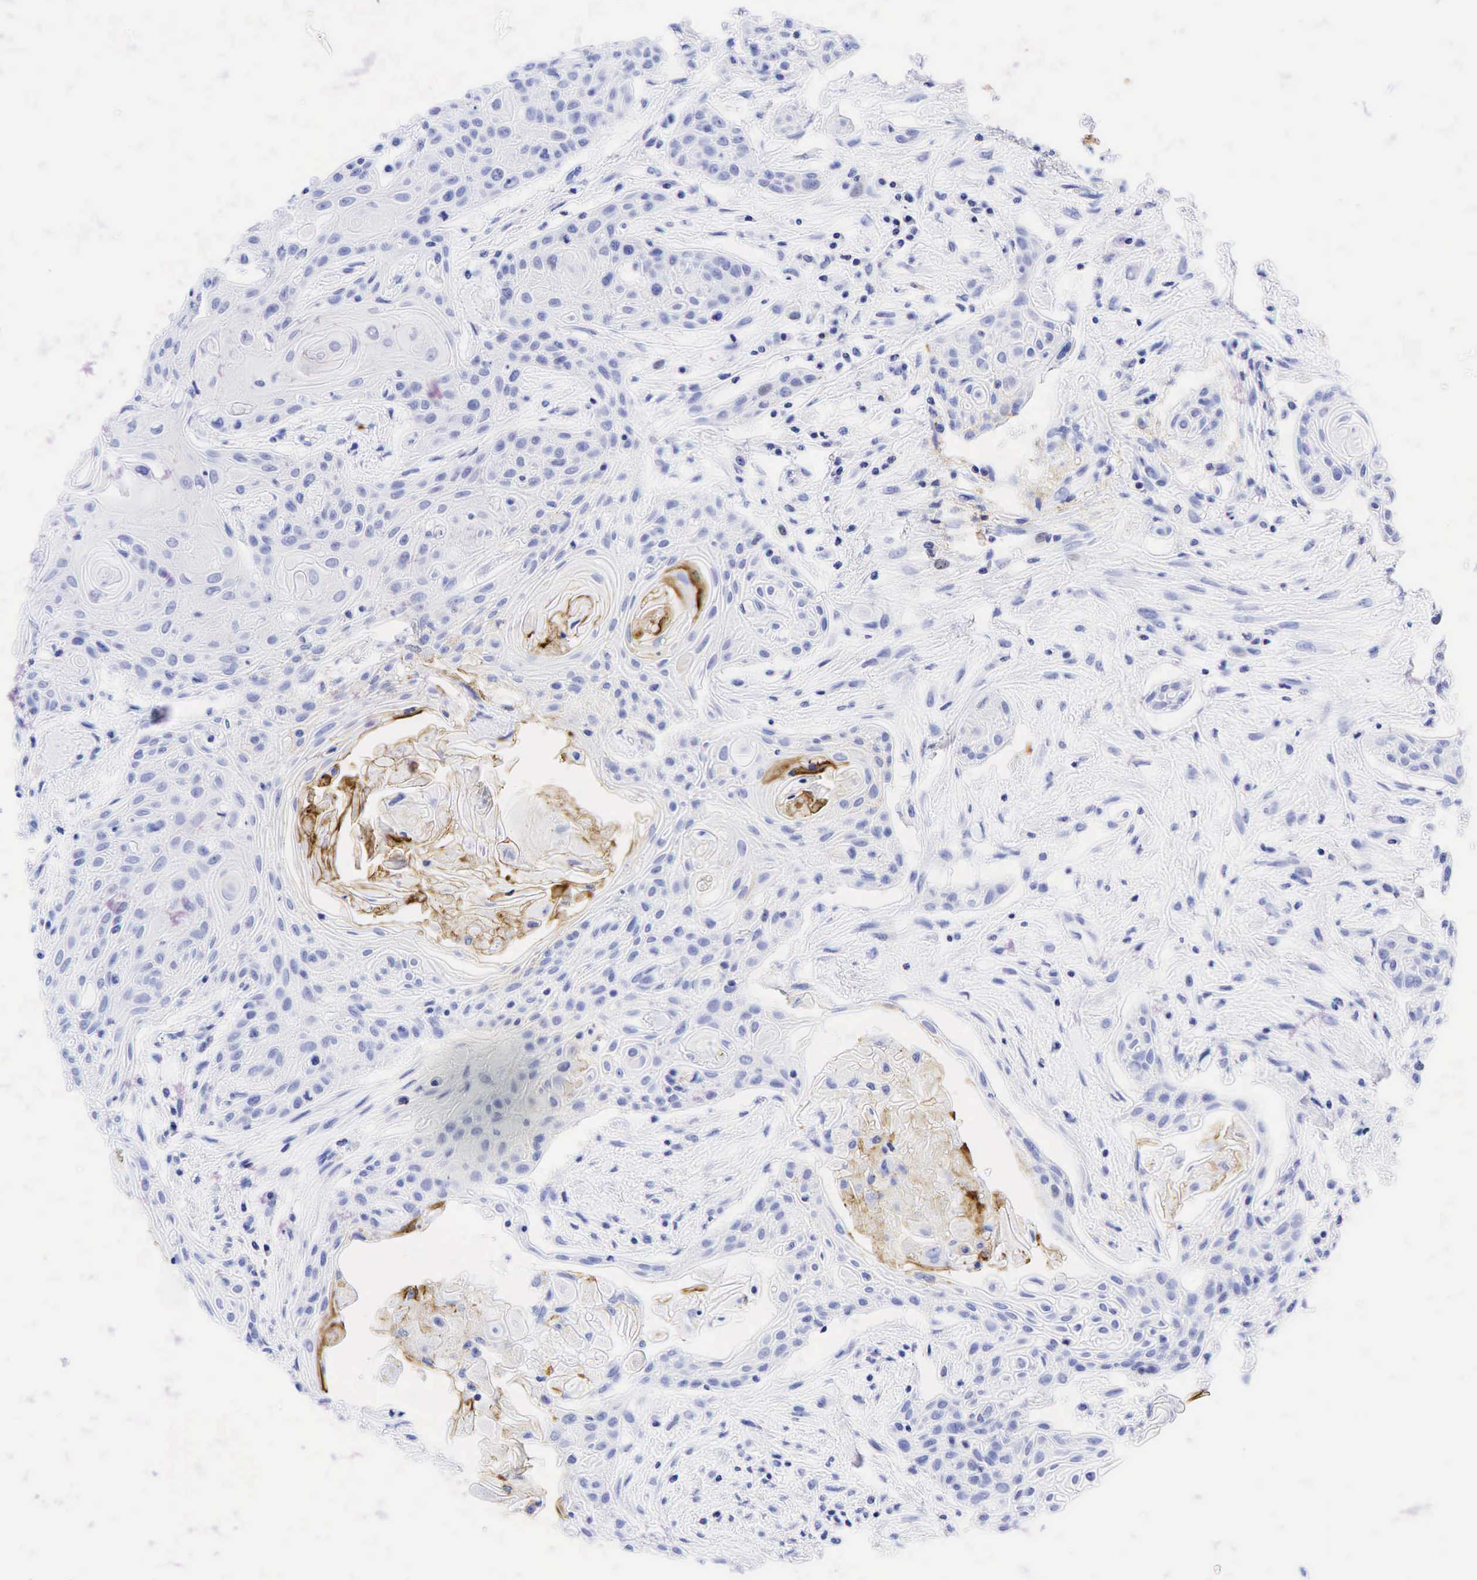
{"staining": {"intensity": "moderate", "quantity": "<25%", "location": "cytoplasmic/membranous"}, "tissue": "head and neck cancer", "cell_type": "Tumor cells", "image_type": "cancer", "snomed": [{"axis": "morphology", "description": "Squamous cell carcinoma, NOS"}, {"axis": "morphology", "description": "Squamous cell carcinoma, metastatic, NOS"}, {"axis": "topography", "description": "Lymph node"}, {"axis": "topography", "description": "Salivary gland"}, {"axis": "topography", "description": "Head-Neck"}], "caption": "Human squamous cell carcinoma (head and neck) stained for a protein (brown) shows moderate cytoplasmic/membranous positive expression in about <25% of tumor cells.", "gene": "FUT4", "patient": {"sex": "female", "age": 74}}